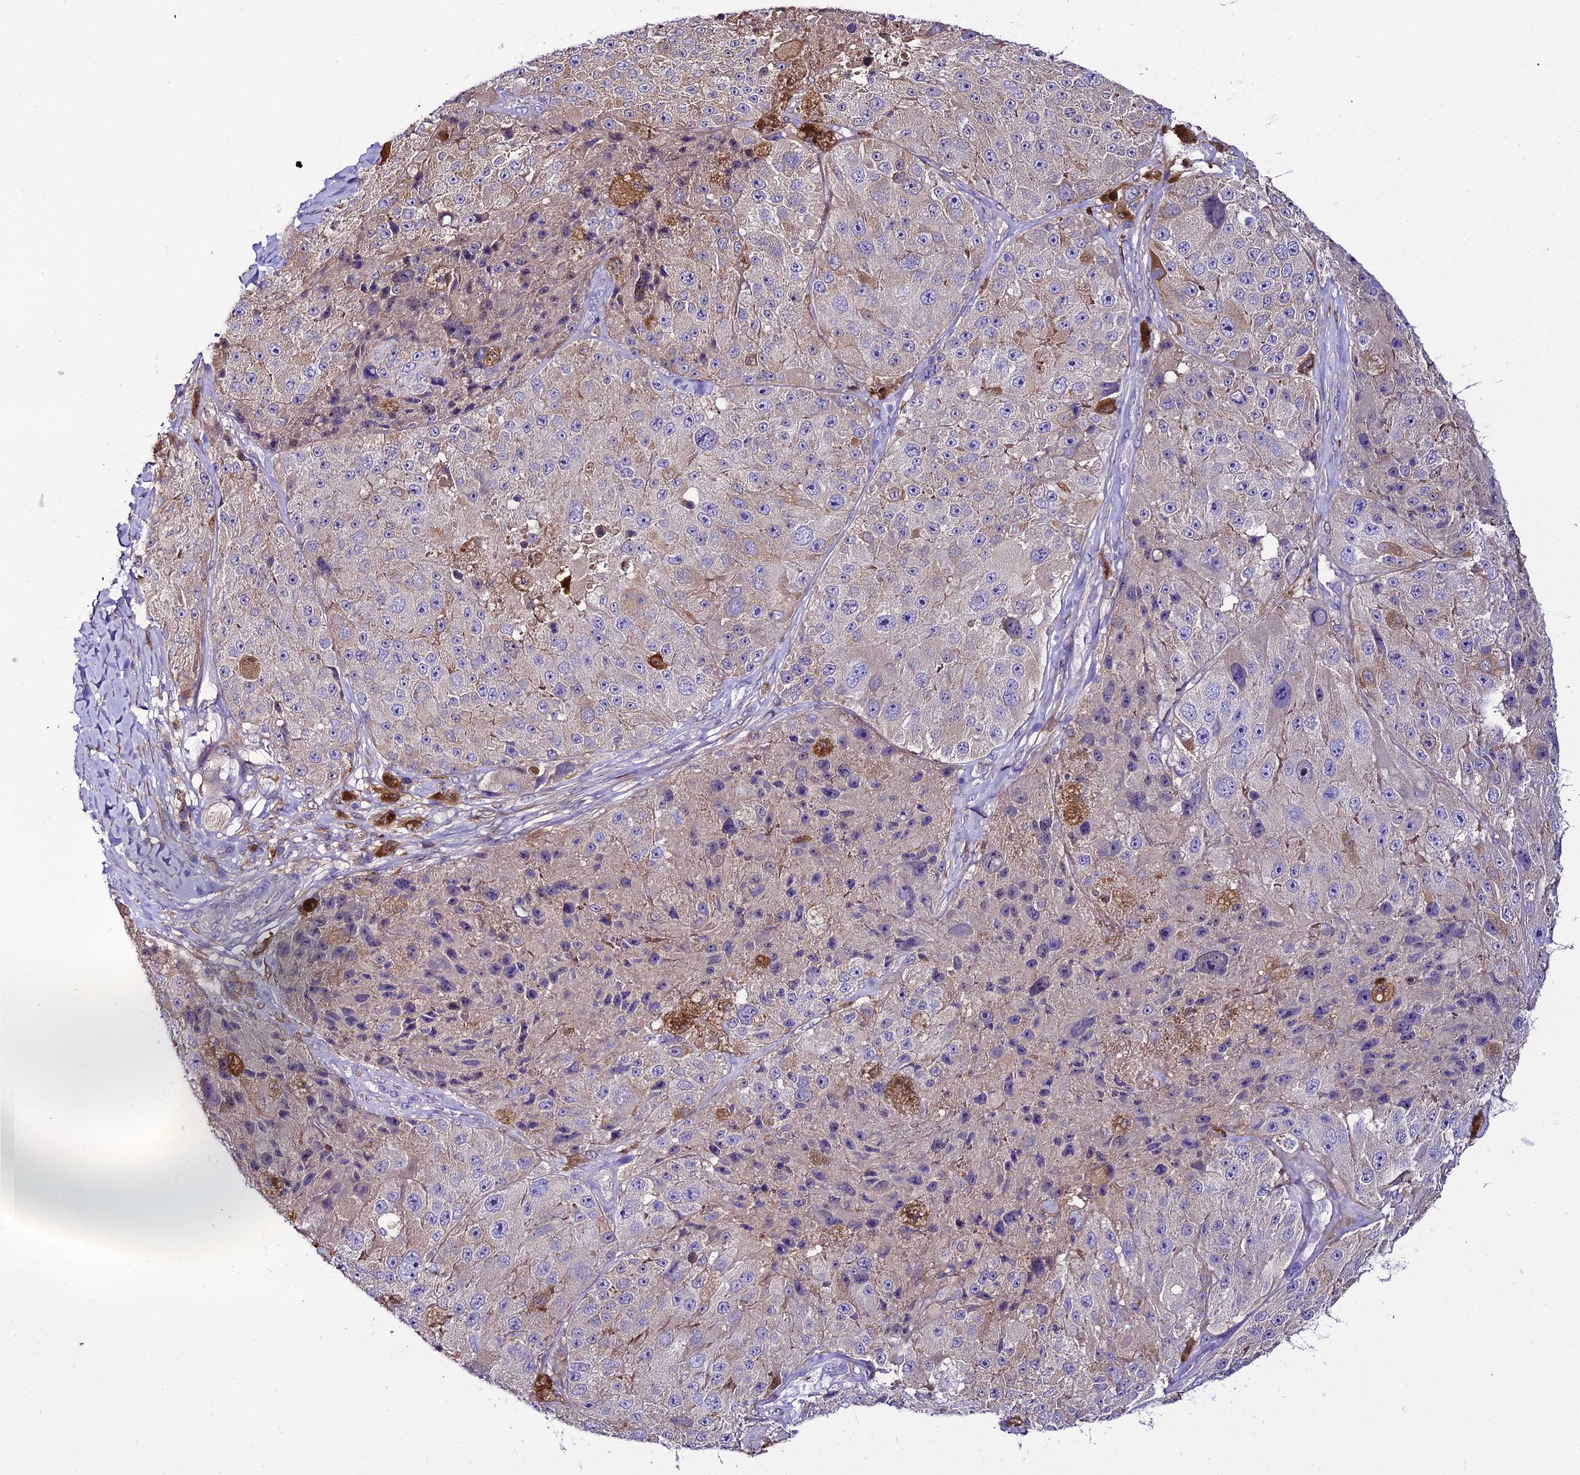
{"staining": {"intensity": "weak", "quantity": "25%-75%", "location": "cytoplasmic/membranous"}, "tissue": "melanoma", "cell_type": "Tumor cells", "image_type": "cancer", "snomed": [{"axis": "morphology", "description": "Malignant melanoma, Metastatic site"}, {"axis": "topography", "description": "Lymph node"}], "caption": "Immunohistochemical staining of human malignant melanoma (metastatic site) reveals low levels of weak cytoplasmic/membranous protein staining in about 25%-75% of tumor cells.", "gene": "MB21D2", "patient": {"sex": "male", "age": 62}}